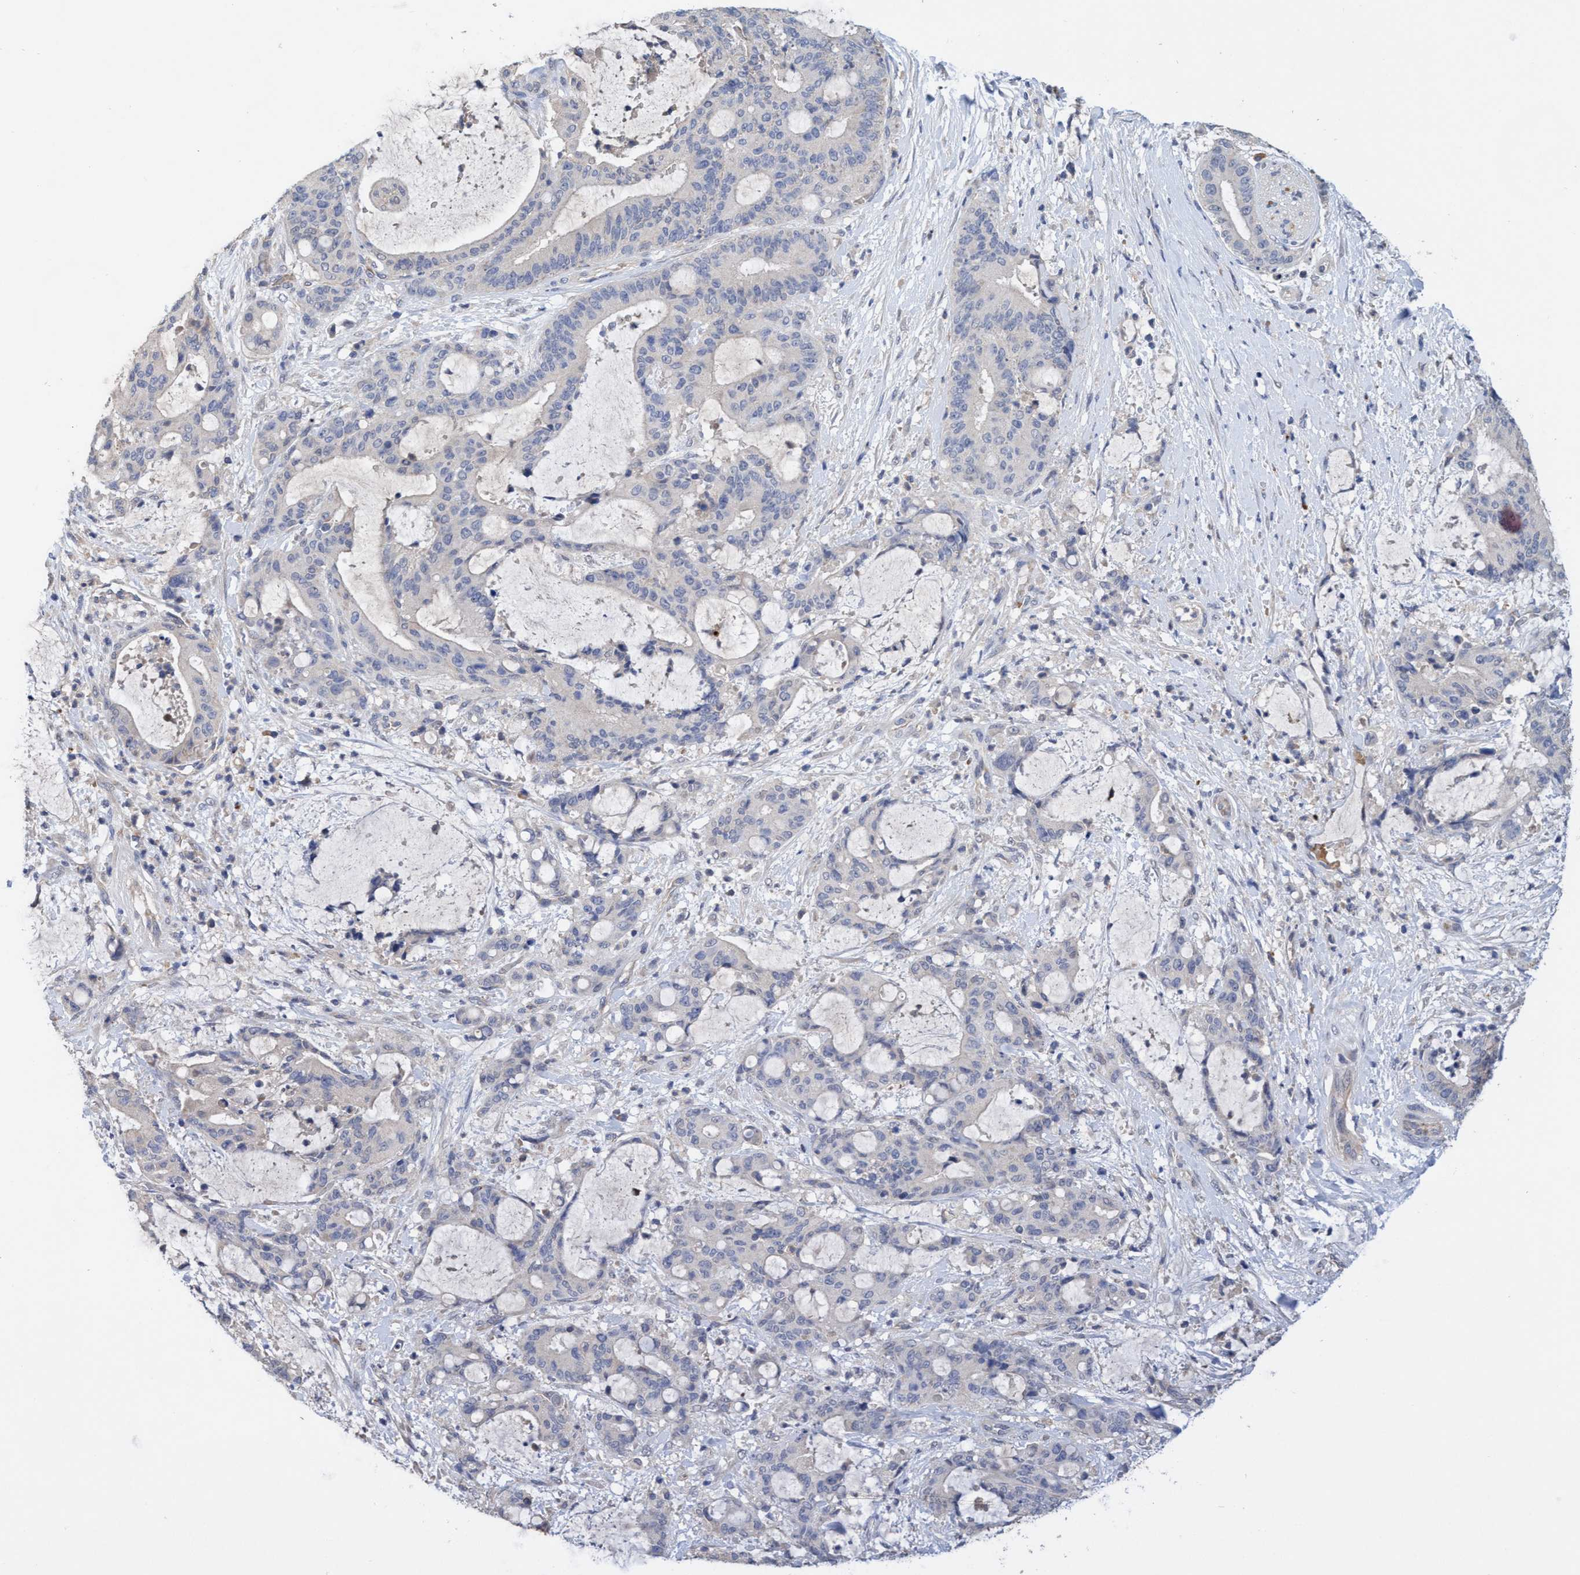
{"staining": {"intensity": "negative", "quantity": "none", "location": "none"}, "tissue": "liver cancer", "cell_type": "Tumor cells", "image_type": "cancer", "snomed": [{"axis": "morphology", "description": "Normal tissue, NOS"}, {"axis": "morphology", "description": "Cholangiocarcinoma"}, {"axis": "topography", "description": "Liver"}, {"axis": "topography", "description": "Peripheral nerve tissue"}], "caption": "IHC of cholangiocarcinoma (liver) reveals no expression in tumor cells.", "gene": "SEMA4D", "patient": {"sex": "female", "age": 73}}